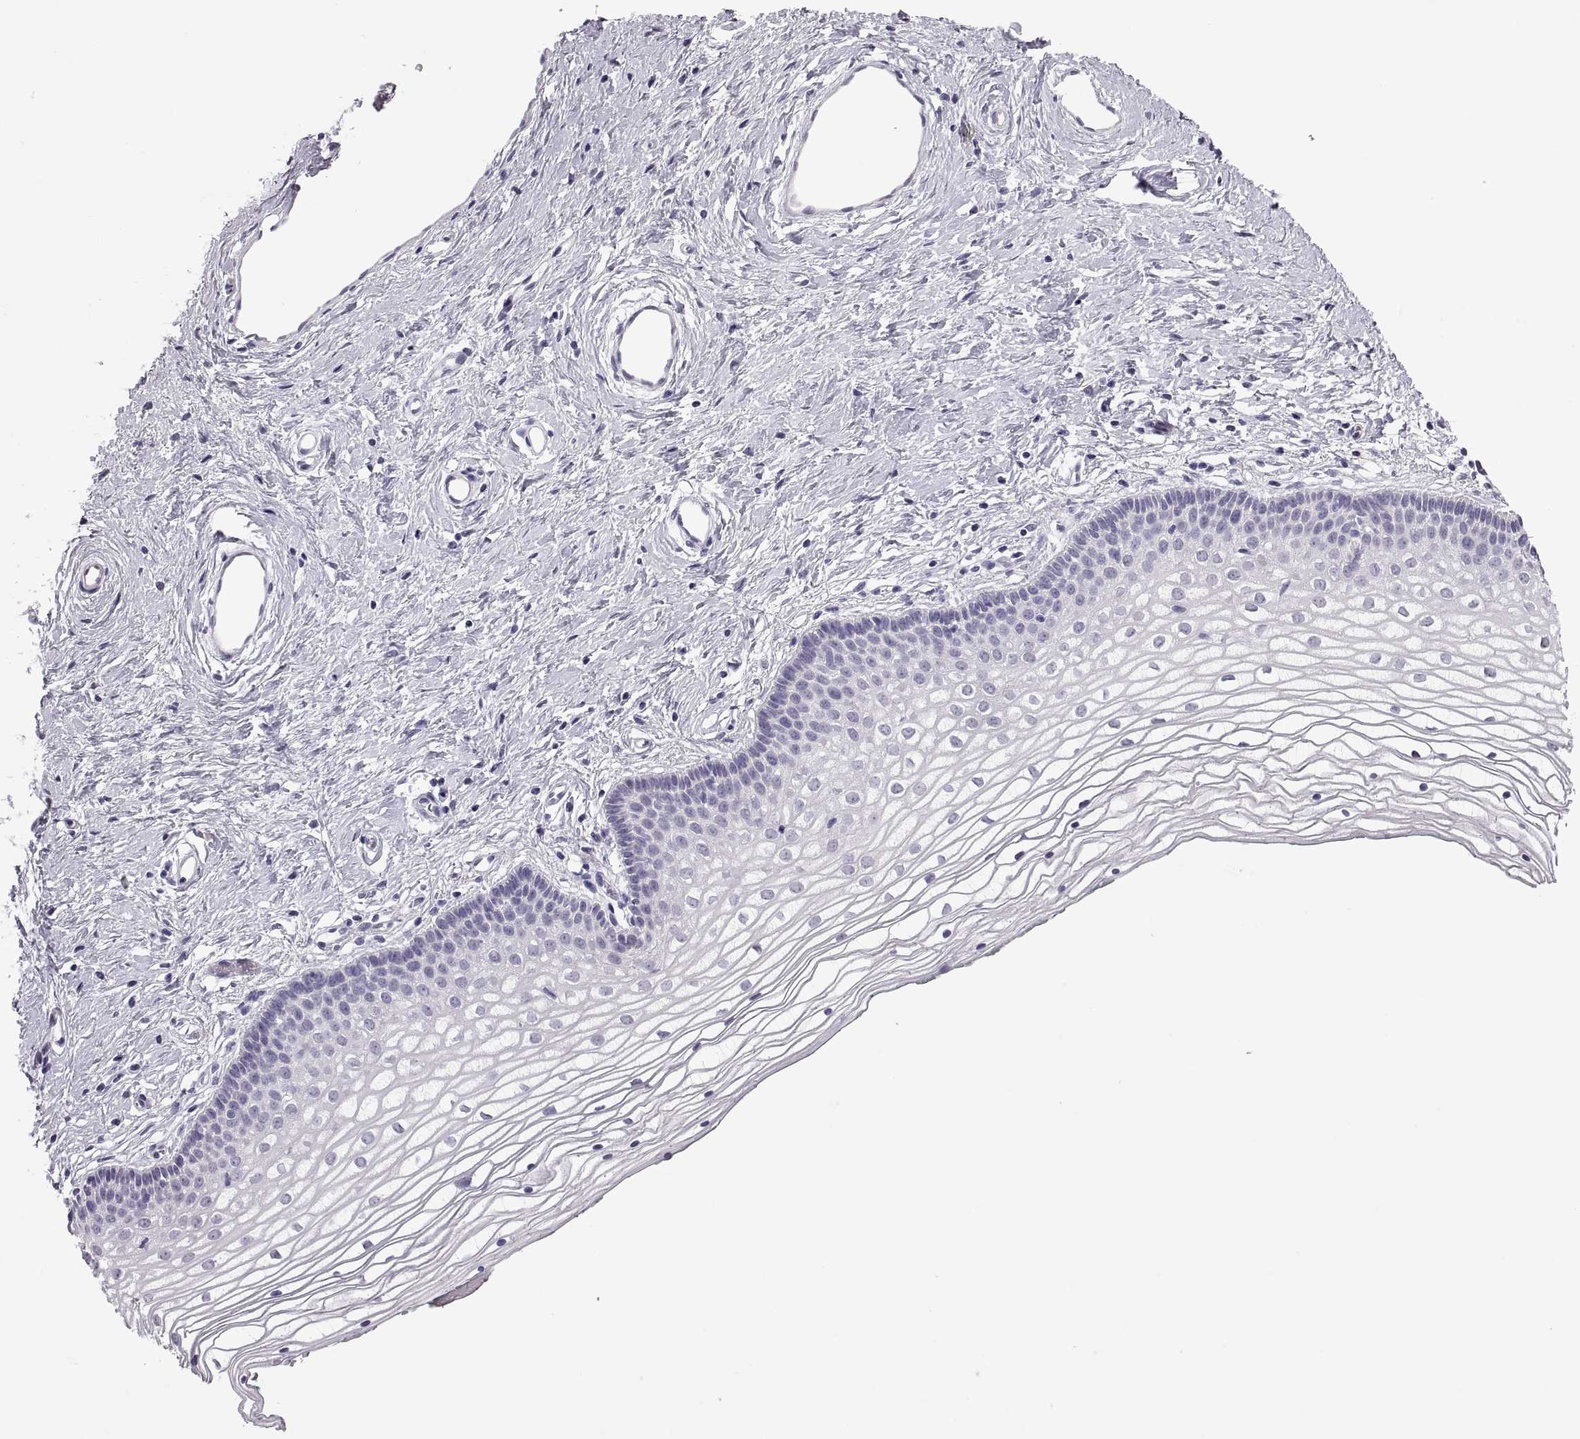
{"staining": {"intensity": "negative", "quantity": "none", "location": "none"}, "tissue": "vagina", "cell_type": "Squamous epithelial cells", "image_type": "normal", "snomed": [{"axis": "morphology", "description": "Normal tissue, NOS"}, {"axis": "topography", "description": "Vagina"}], "caption": "This micrograph is of normal vagina stained with immunohistochemistry (IHC) to label a protein in brown with the nuclei are counter-stained blue. There is no staining in squamous epithelial cells. (DAB immunohistochemistry (IHC), high magnification).", "gene": "FAM170A", "patient": {"sex": "female", "age": 36}}